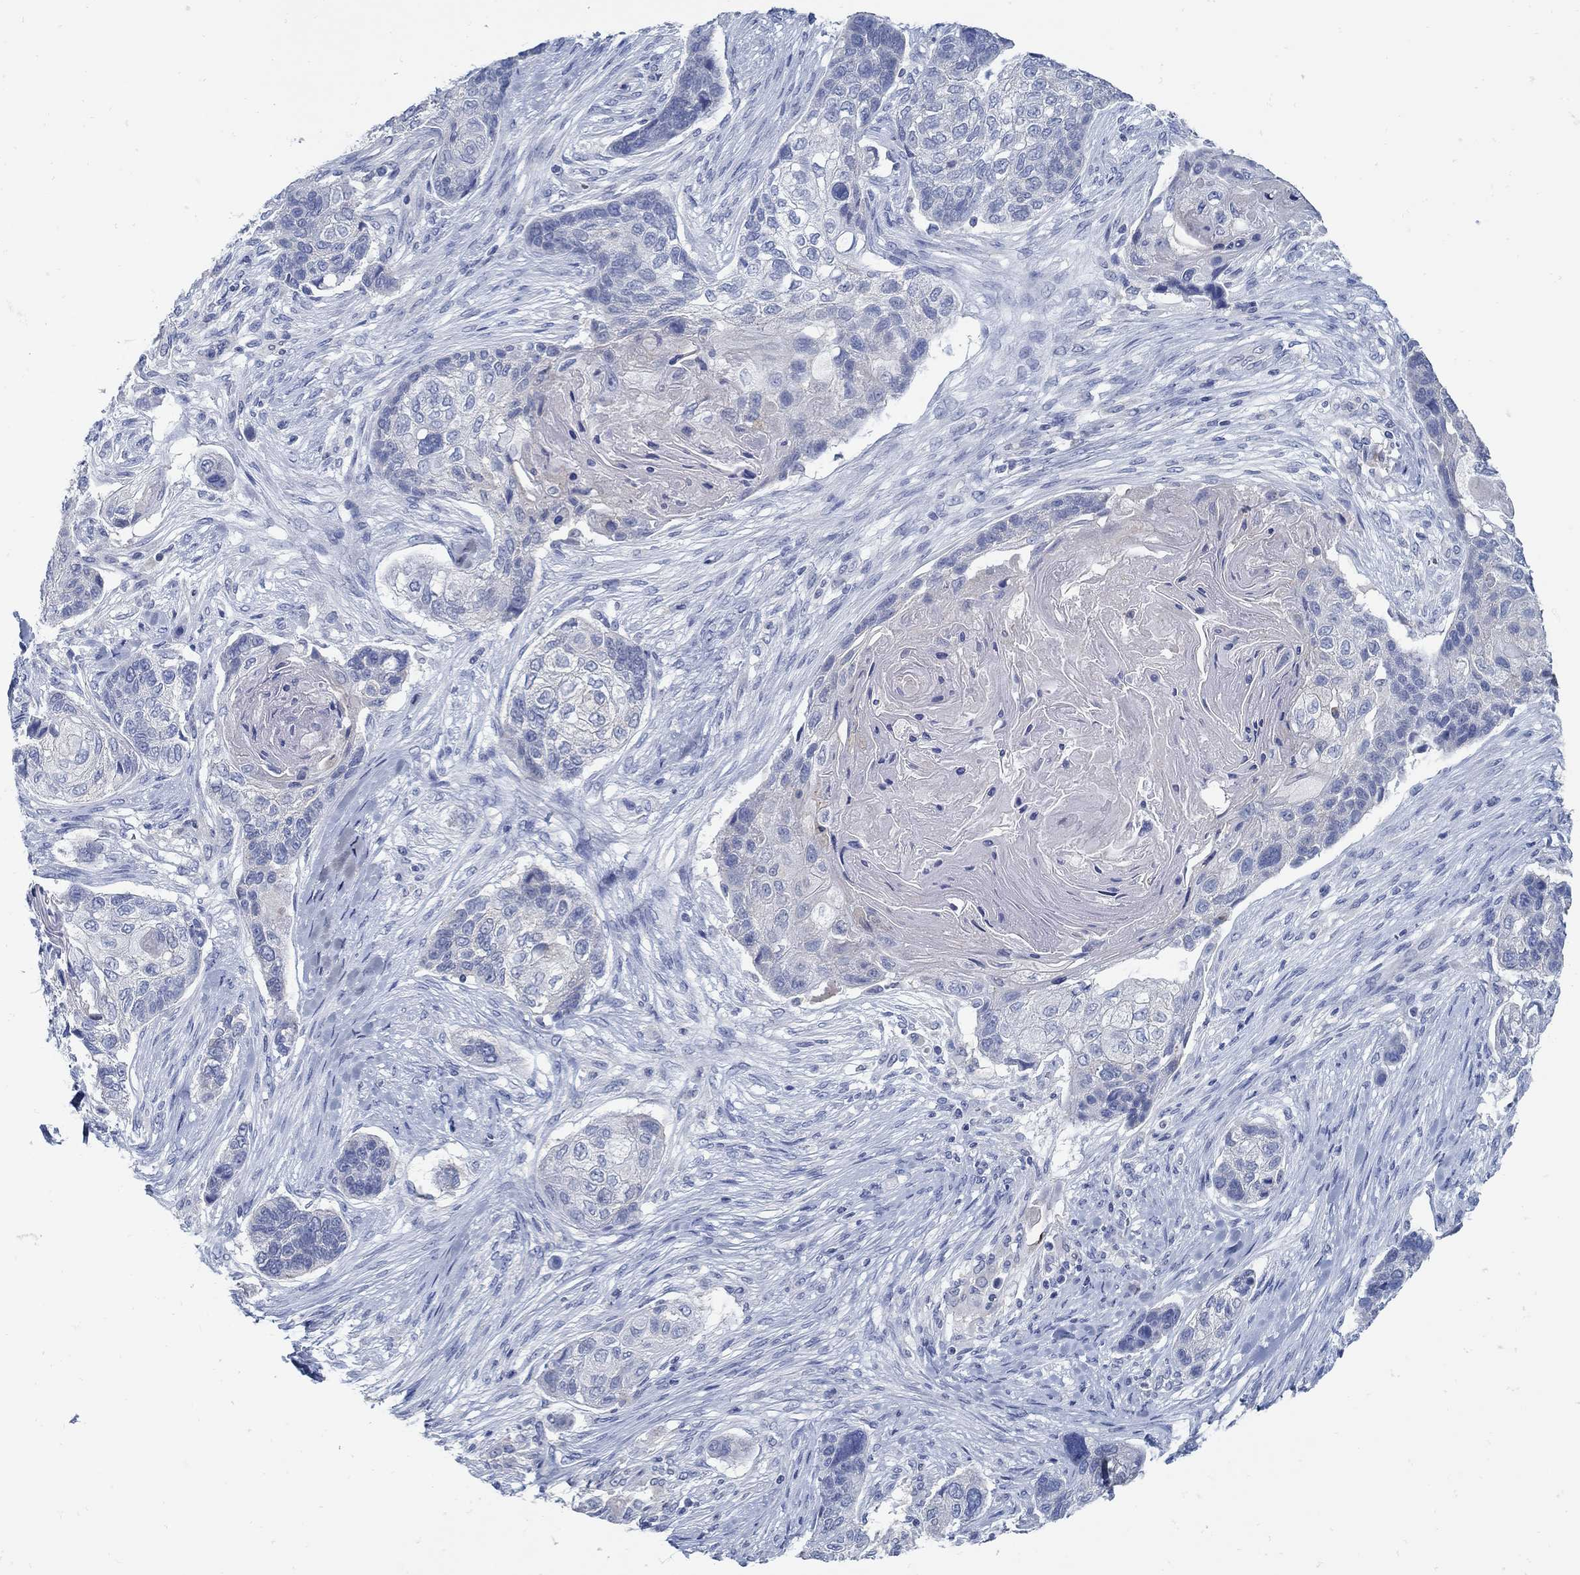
{"staining": {"intensity": "negative", "quantity": "none", "location": "none"}, "tissue": "lung cancer", "cell_type": "Tumor cells", "image_type": "cancer", "snomed": [{"axis": "morphology", "description": "Normal tissue, NOS"}, {"axis": "morphology", "description": "Squamous cell carcinoma, NOS"}, {"axis": "topography", "description": "Bronchus"}, {"axis": "topography", "description": "Lung"}], "caption": "A photomicrograph of lung cancer stained for a protein shows no brown staining in tumor cells.", "gene": "ZFAND4", "patient": {"sex": "male", "age": 69}}